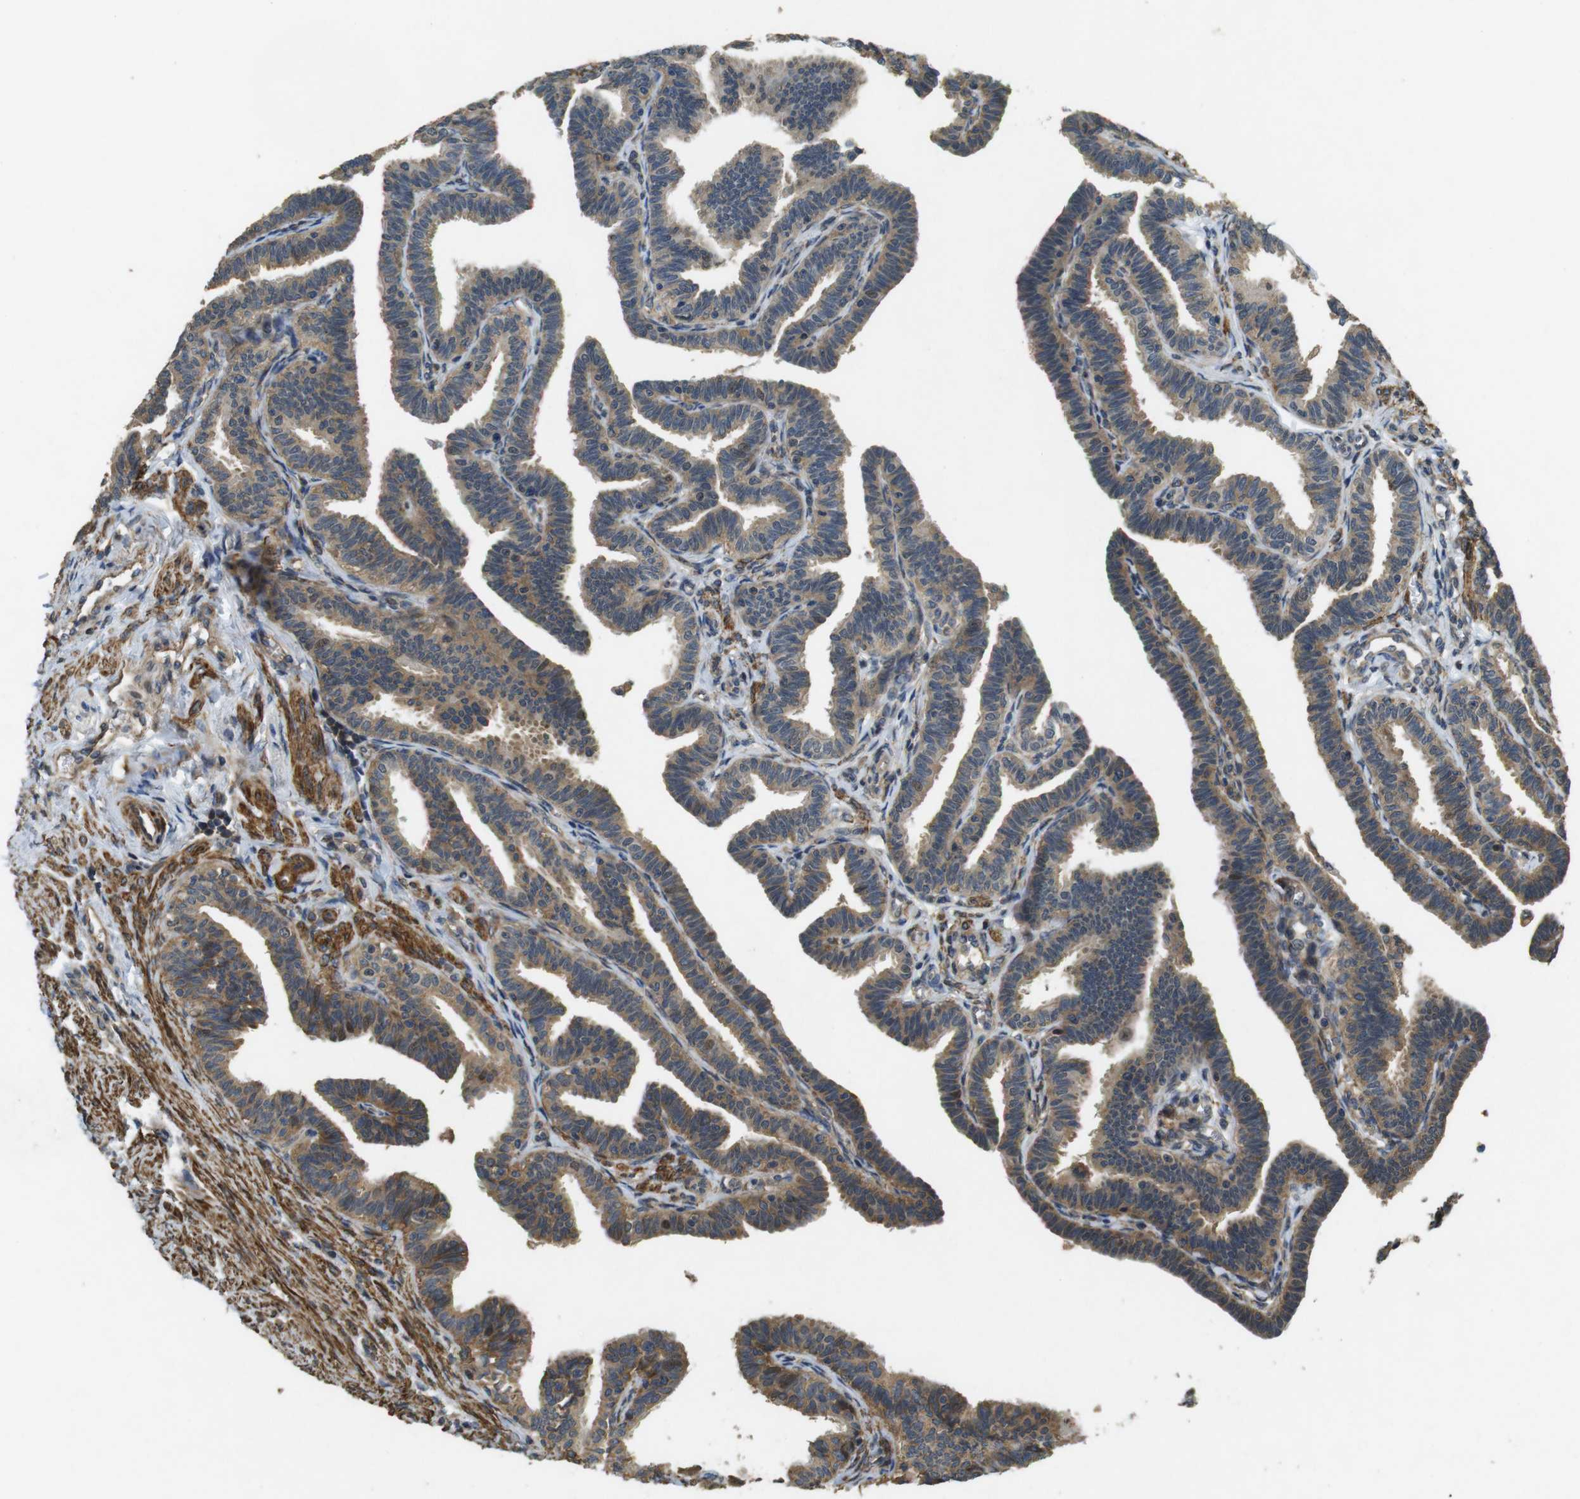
{"staining": {"intensity": "moderate", "quantity": ">75%", "location": "cytoplasmic/membranous"}, "tissue": "fallopian tube", "cell_type": "Glandular cells", "image_type": "normal", "snomed": [{"axis": "morphology", "description": "Normal tissue, NOS"}, {"axis": "topography", "description": "Fallopian tube"}, {"axis": "topography", "description": "Ovary"}], "caption": "Approximately >75% of glandular cells in unremarkable human fallopian tube demonstrate moderate cytoplasmic/membranous protein positivity as visualized by brown immunohistochemical staining.", "gene": "BNIP3", "patient": {"sex": "female", "age": 23}}